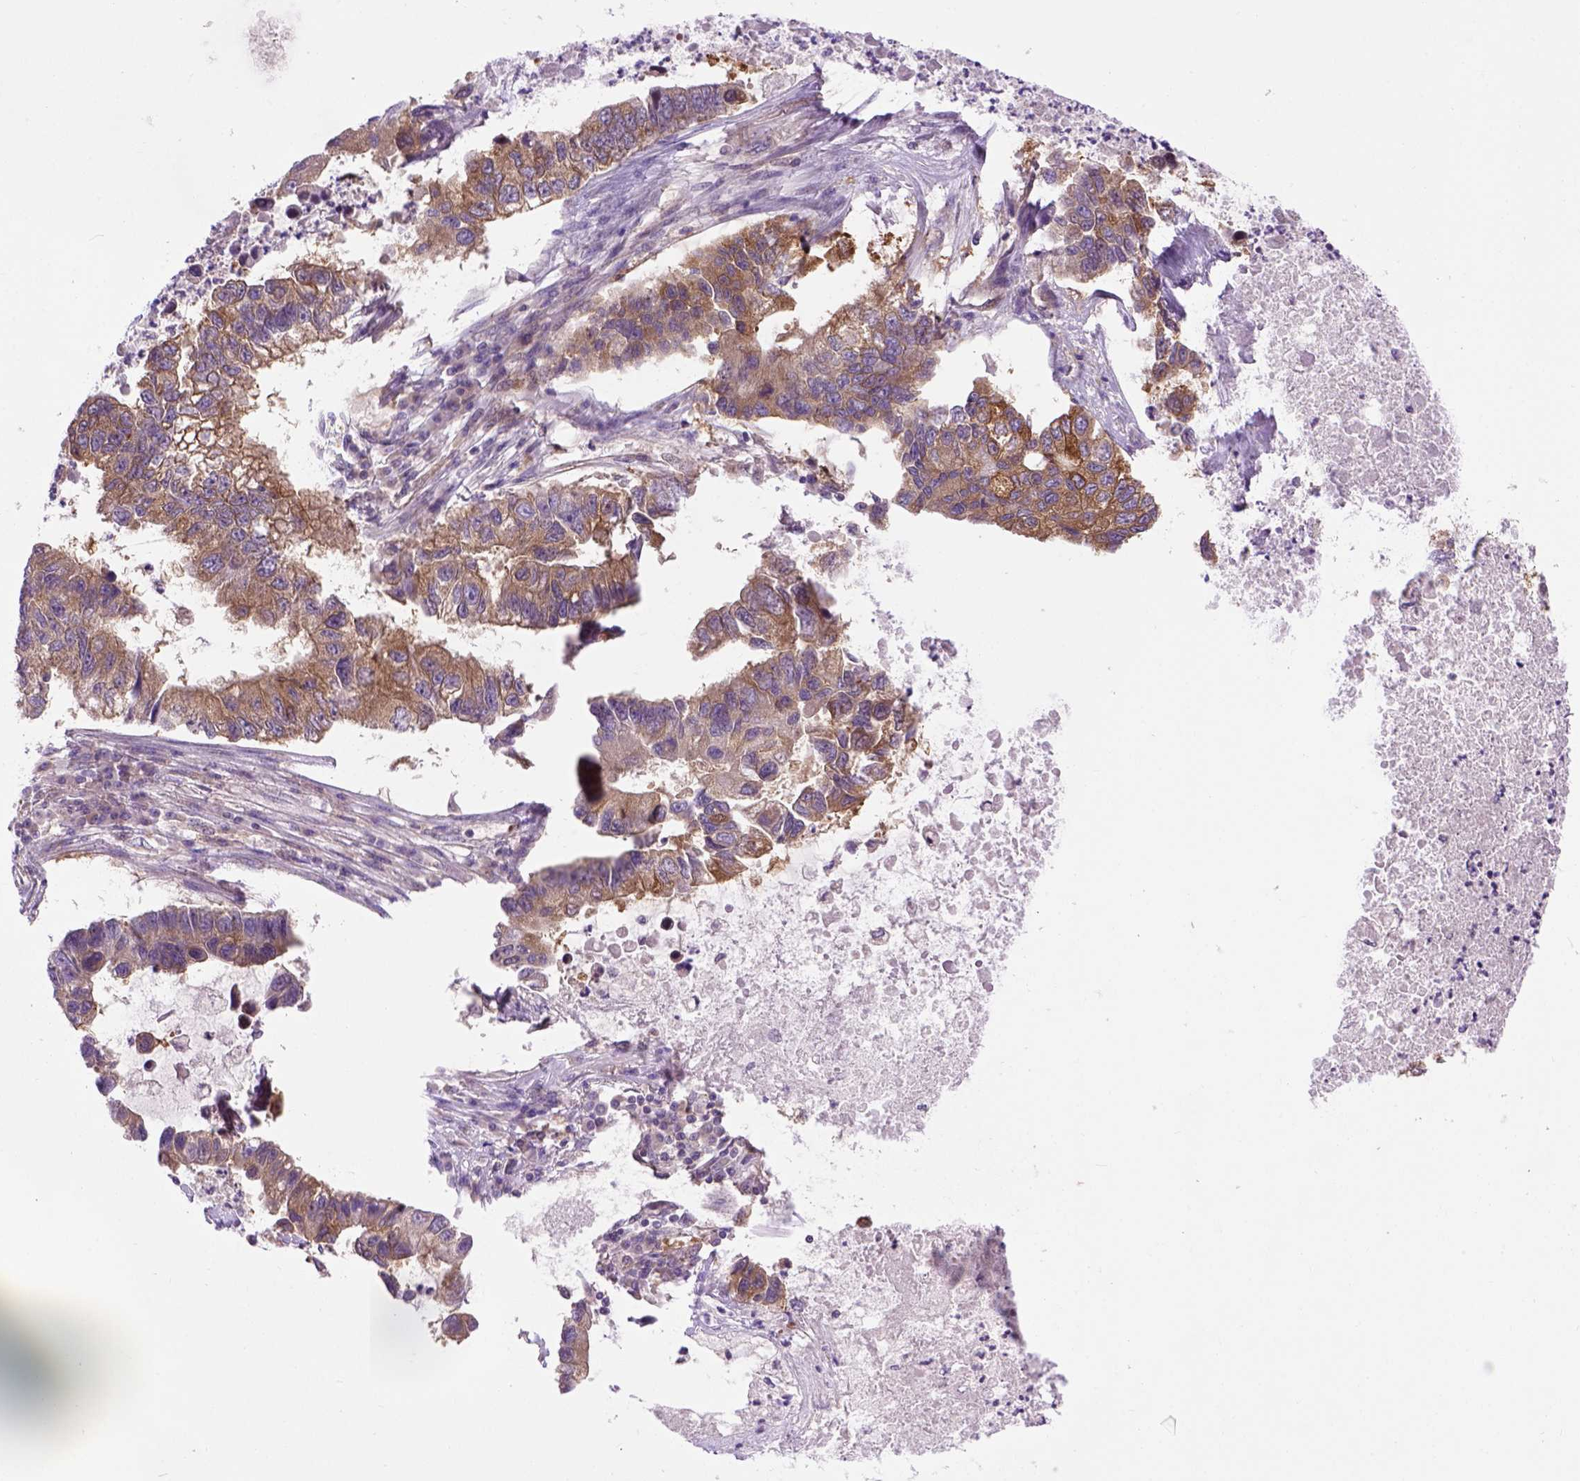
{"staining": {"intensity": "moderate", "quantity": ">75%", "location": "cytoplasmic/membranous"}, "tissue": "lung cancer", "cell_type": "Tumor cells", "image_type": "cancer", "snomed": [{"axis": "morphology", "description": "Adenocarcinoma, NOS"}, {"axis": "topography", "description": "Bronchus"}, {"axis": "topography", "description": "Lung"}], "caption": "Protein staining reveals moderate cytoplasmic/membranous expression in about >75% of tumor cells in adenocarcinoma (lung).", "gene": "CASKIN2", "patient": {"sex": "female", "age": 51}}